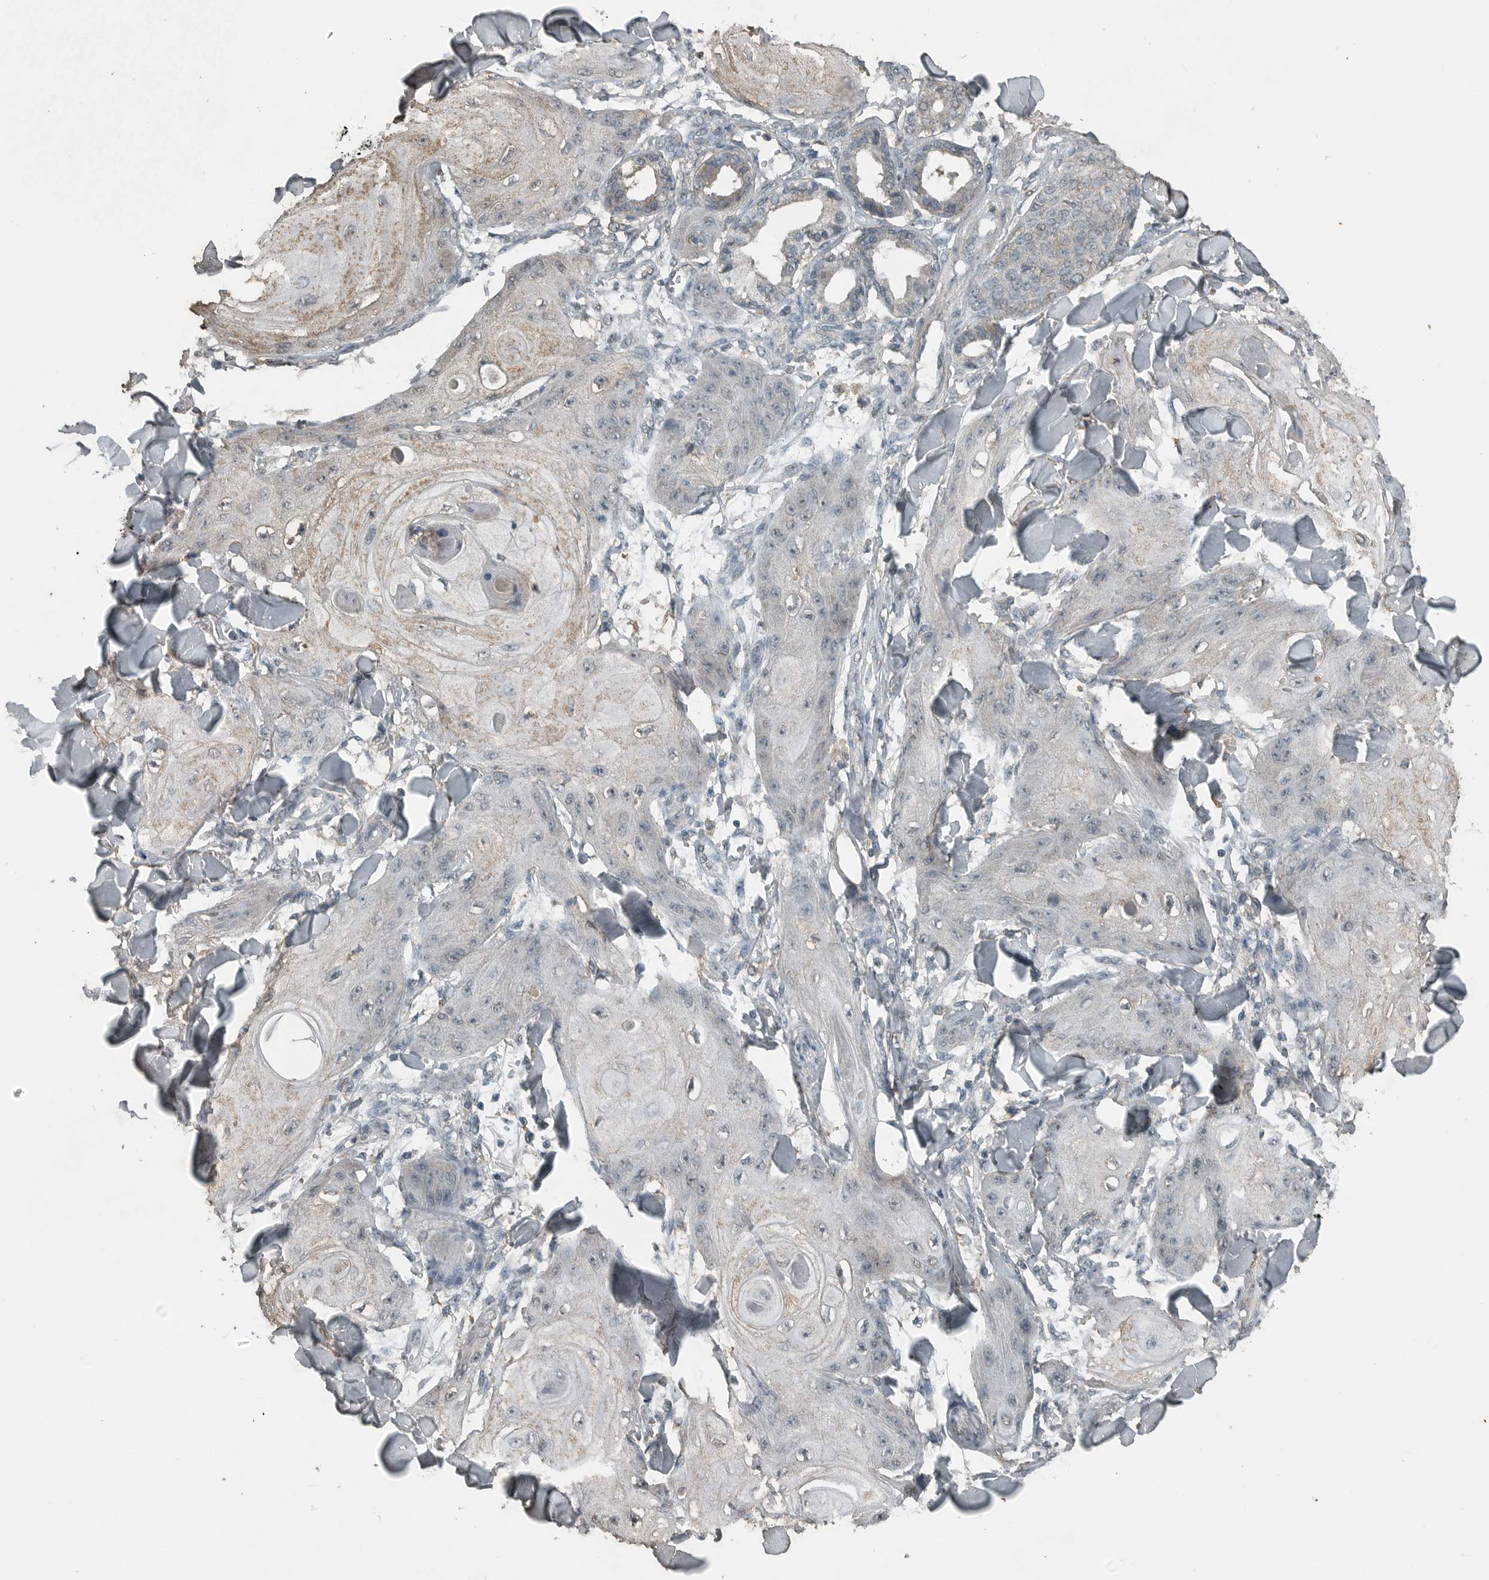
{"staining": {"intensity": "weak", "quantity": "<25%", "location": "cytoplasmic/membranous"}, "tissue": "skin cancer", "cell_type": "Tumor cells", "image_type": "cancer", "snomed": [{"axis": "morphology", "description": "Squamous cell carcinoma, NOS"}, {"axis": "topography", "description": "Skin"}], "caption": "Immunohistochemistry photomicrograph of neoplastic tissue: human squamous cell carcinoma (skin) stained with DAB displays no significant protein positivity in tumor cells.", "gene": "IL6ST", "patient": {"sex": "male", "age": 74}}